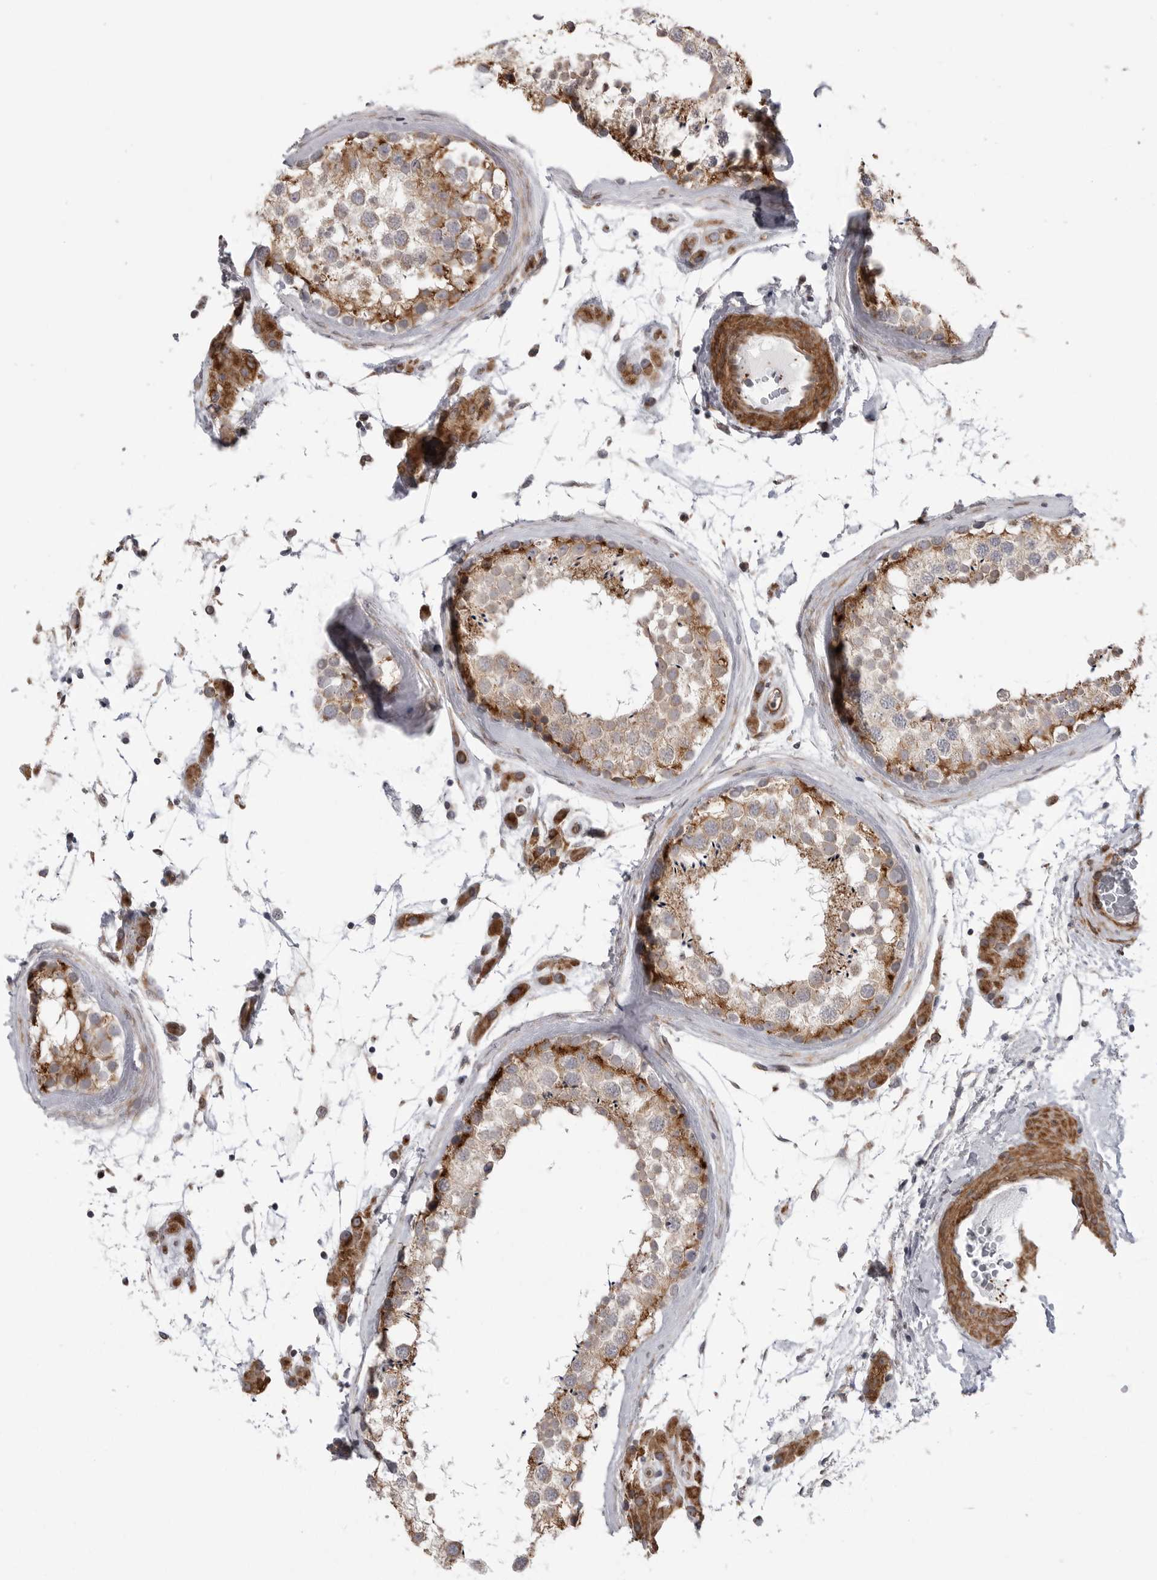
{"staining": {"intensity": "moderate", "quantity": ">75%", "location": "cytoplasmic/membranous"}, "tissue": "testis", "cell_type": "Cells in seminiferous ducts", "image_type": "normal", "snomed": [{"axis": "morphology", "description": "Normal tissue, NOS"}, {"axis": "topography", "description": "Testis"}], "caption": "The immunohistochemical stain highlights moderate cytoplasmic/membranous staining in cells in seminiferous ducts of normal testis.", "gene": "SCP2", "patient": {"sex": "male", "age": 46}}